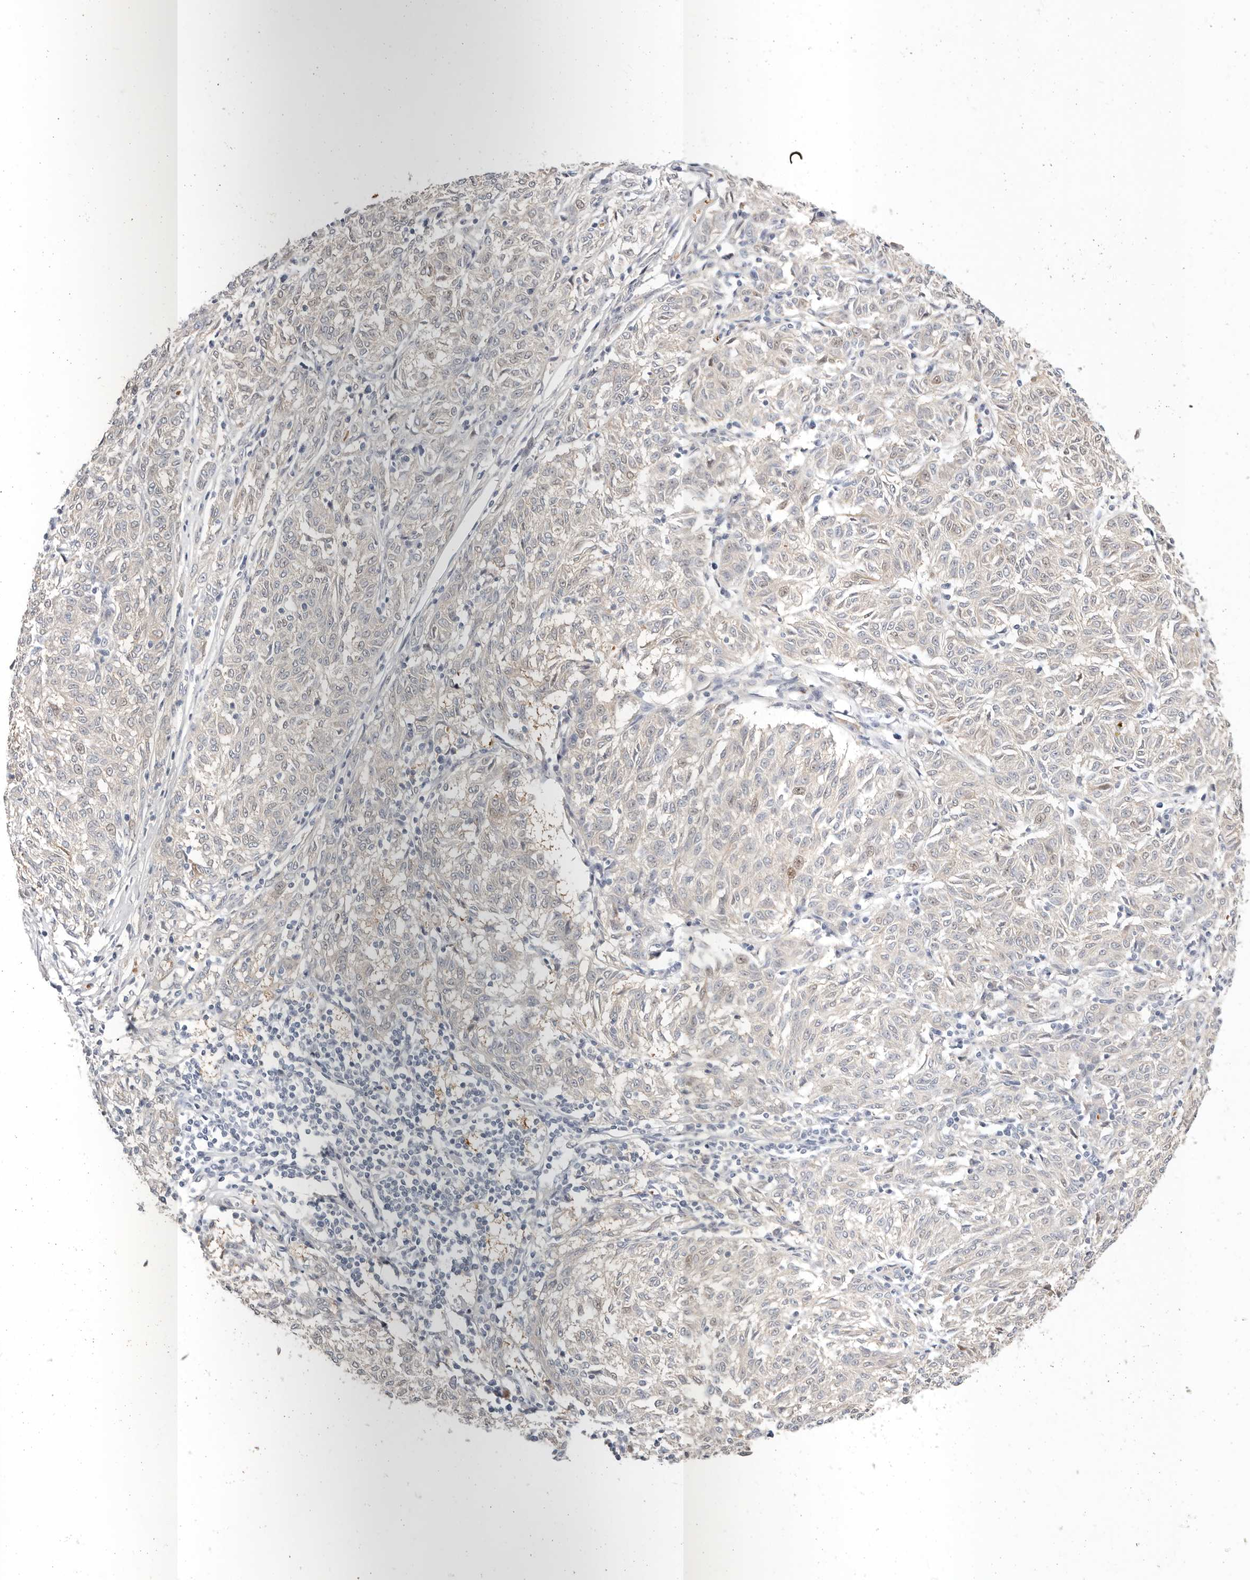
{"staining": {"intensity": "negative", "quantity": "none", "location": "none"}, "tissue": "melanoma", "cell_type": "Tumor cells", "image_type": "cancer", "snomed": [{"axis": "morphology", "description": "Malignant melanoma, NOS"}, {"axis": "topography", "description": "Skin"}], "caption": "IHC of malignant melanoma demonstrates no staining in tumor cells.", "gene": "TMEM63B", "patient": {"sex": "female", "age": 72}}